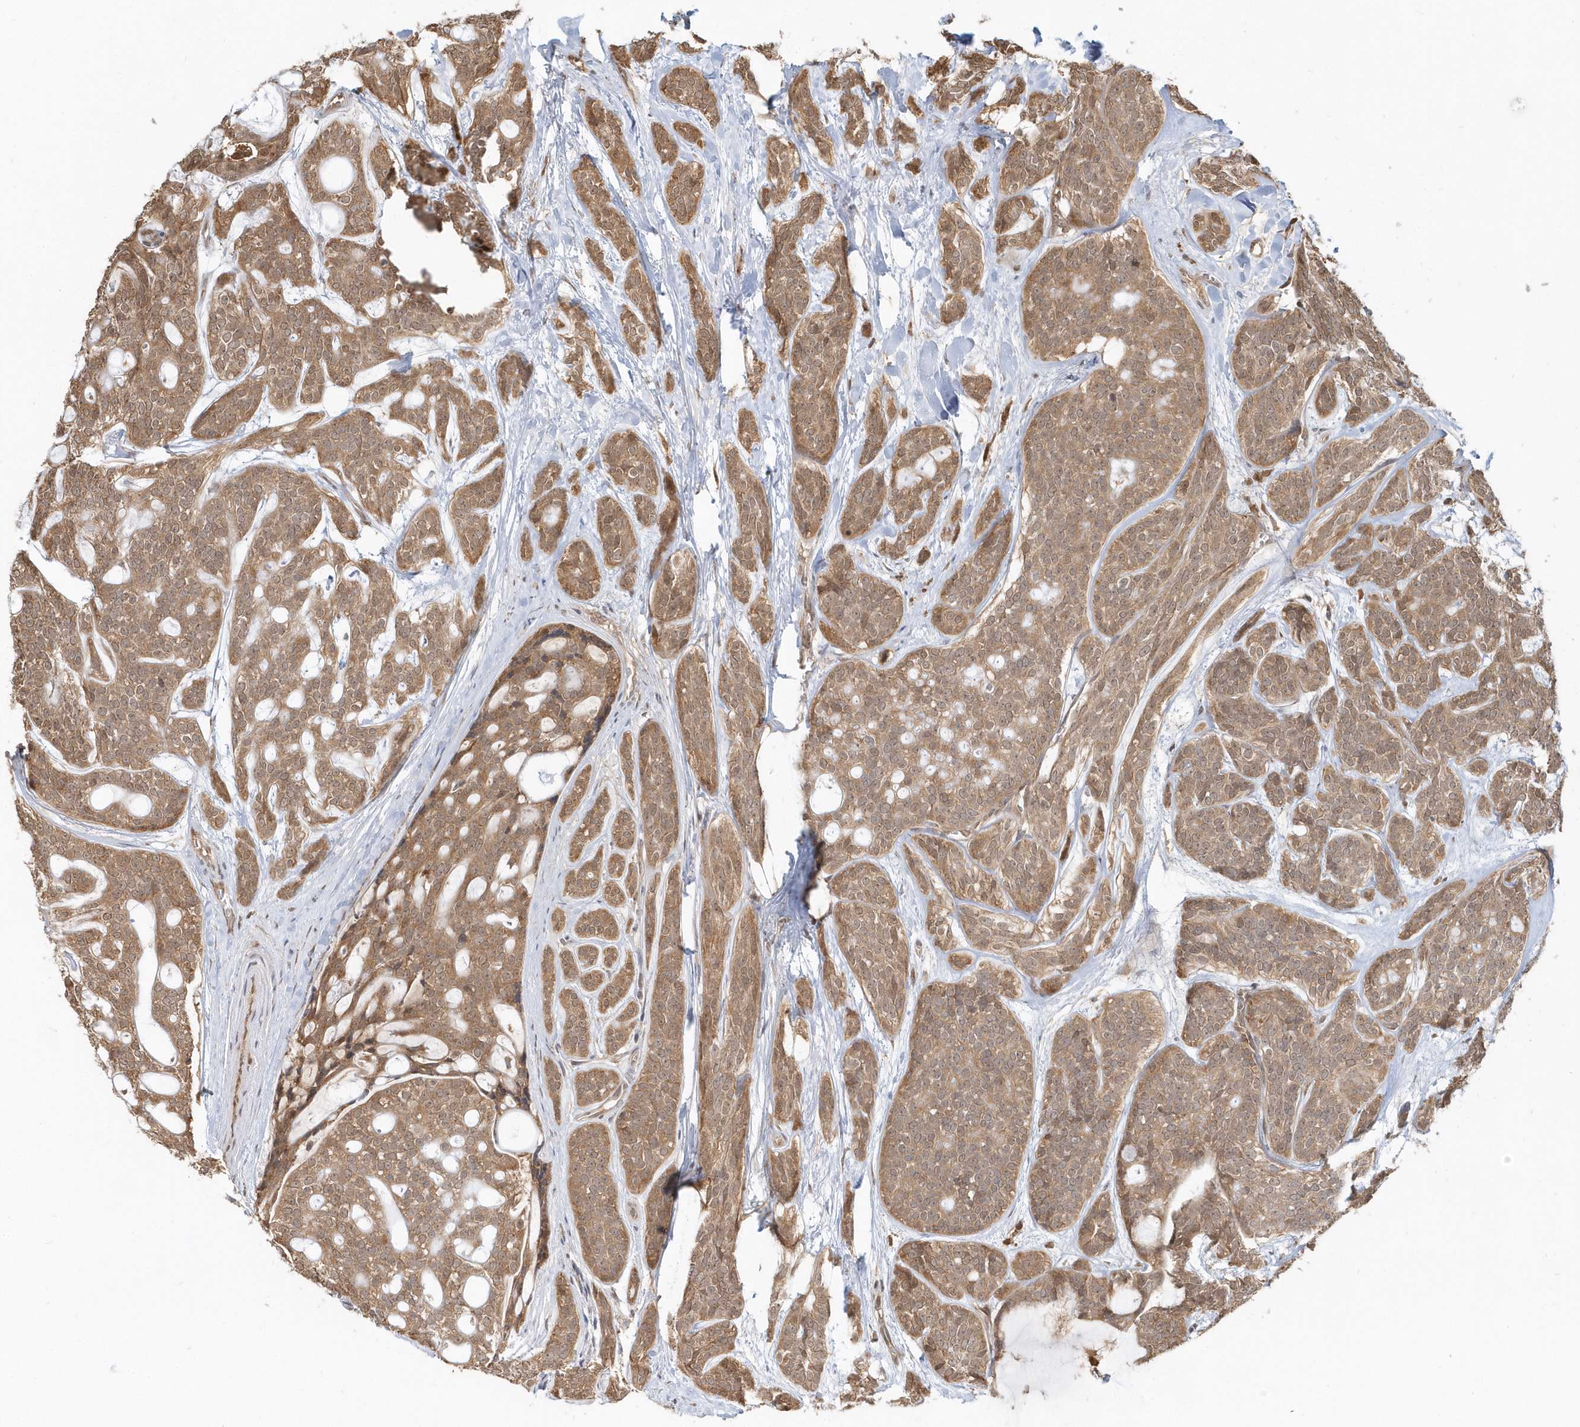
{"staining": {"intensity": "moderate", "quantity": ">75%", "location": "cytoplasmic/membranous,nuclear"}, "tissue": "head and neck cancer", "cell_type": "Tumor cells", "image_type": "cancer", "snomed": [{"axis": "morphology", "description": "Adenocarcinoma, NOS"}, {"axis": "topography", "description": "Head-Neck"}], "caption": "A brown stain shows moderate cytoplasmic/membranous and nuclear expression of a protein in human head and neck adenocarcinoma tumor cells.", "gene": "PSMD6", "patient": {"sex": "male", "age": 66}}